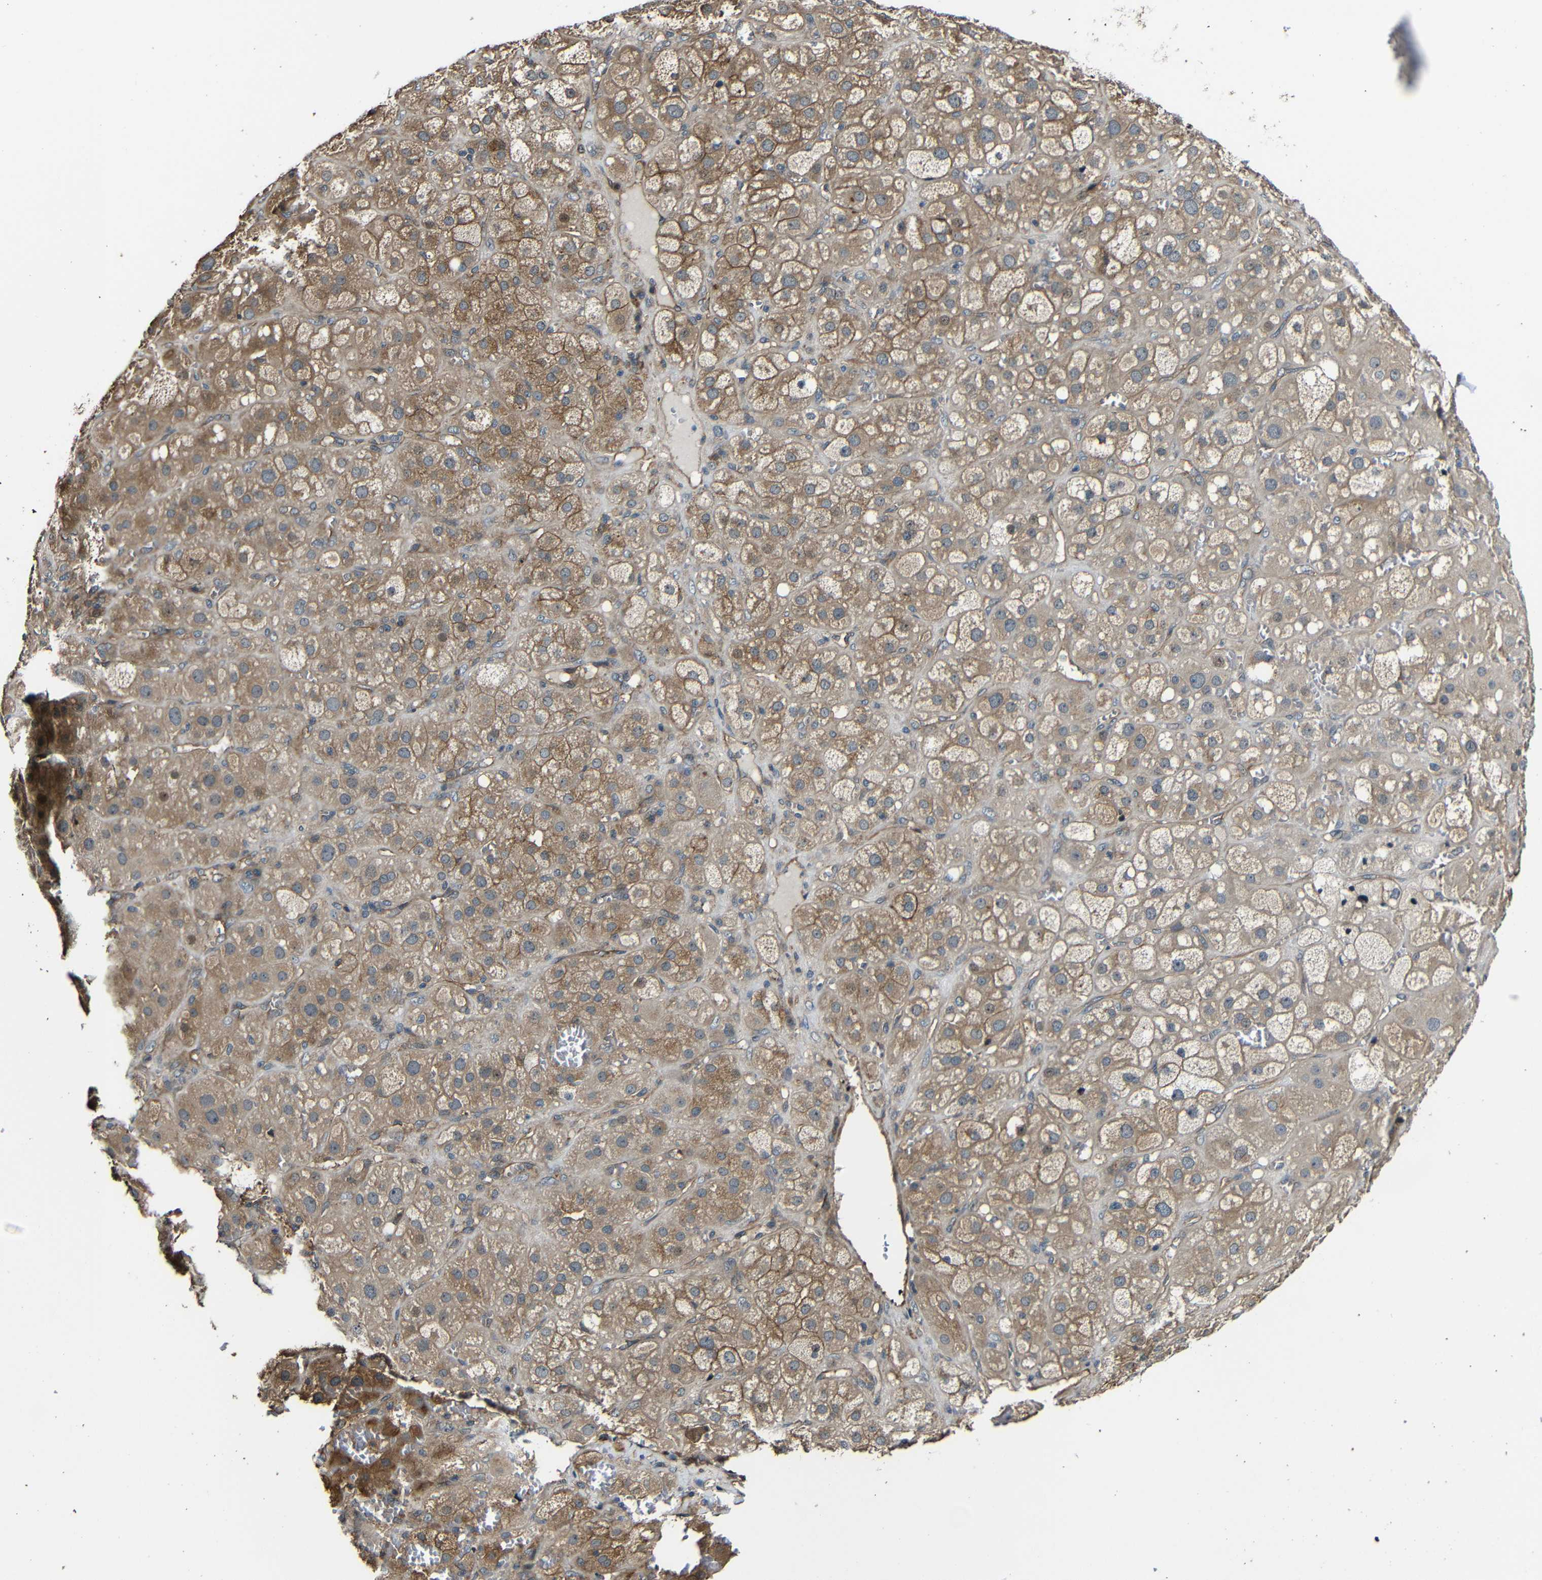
{"staining": {"intensity": "moderate", "quantity": ">75%", "location": "cytoplasmic/membranous,nuclear"}, "tissue": "adrenal gland", "cell_type": "Glandular cells", "image_type": "normal", "snomed": [{"axis": "morphology", "description": "Normal tissue, NOS"}, {"axis": "topography", "description": "Adrenal gland"}], "caption": "The histopathology image demonstrates immunohistochemical staining of unremarkable adrenal gland. There is moderate cytoplasmic/membranous,nuclear staining is present in approximately >75% of glandular cells. (IHC, brightfield microscopy, high magnification).", "gene": "RELL1", "patient": {"sex": "female", "age": 47}}